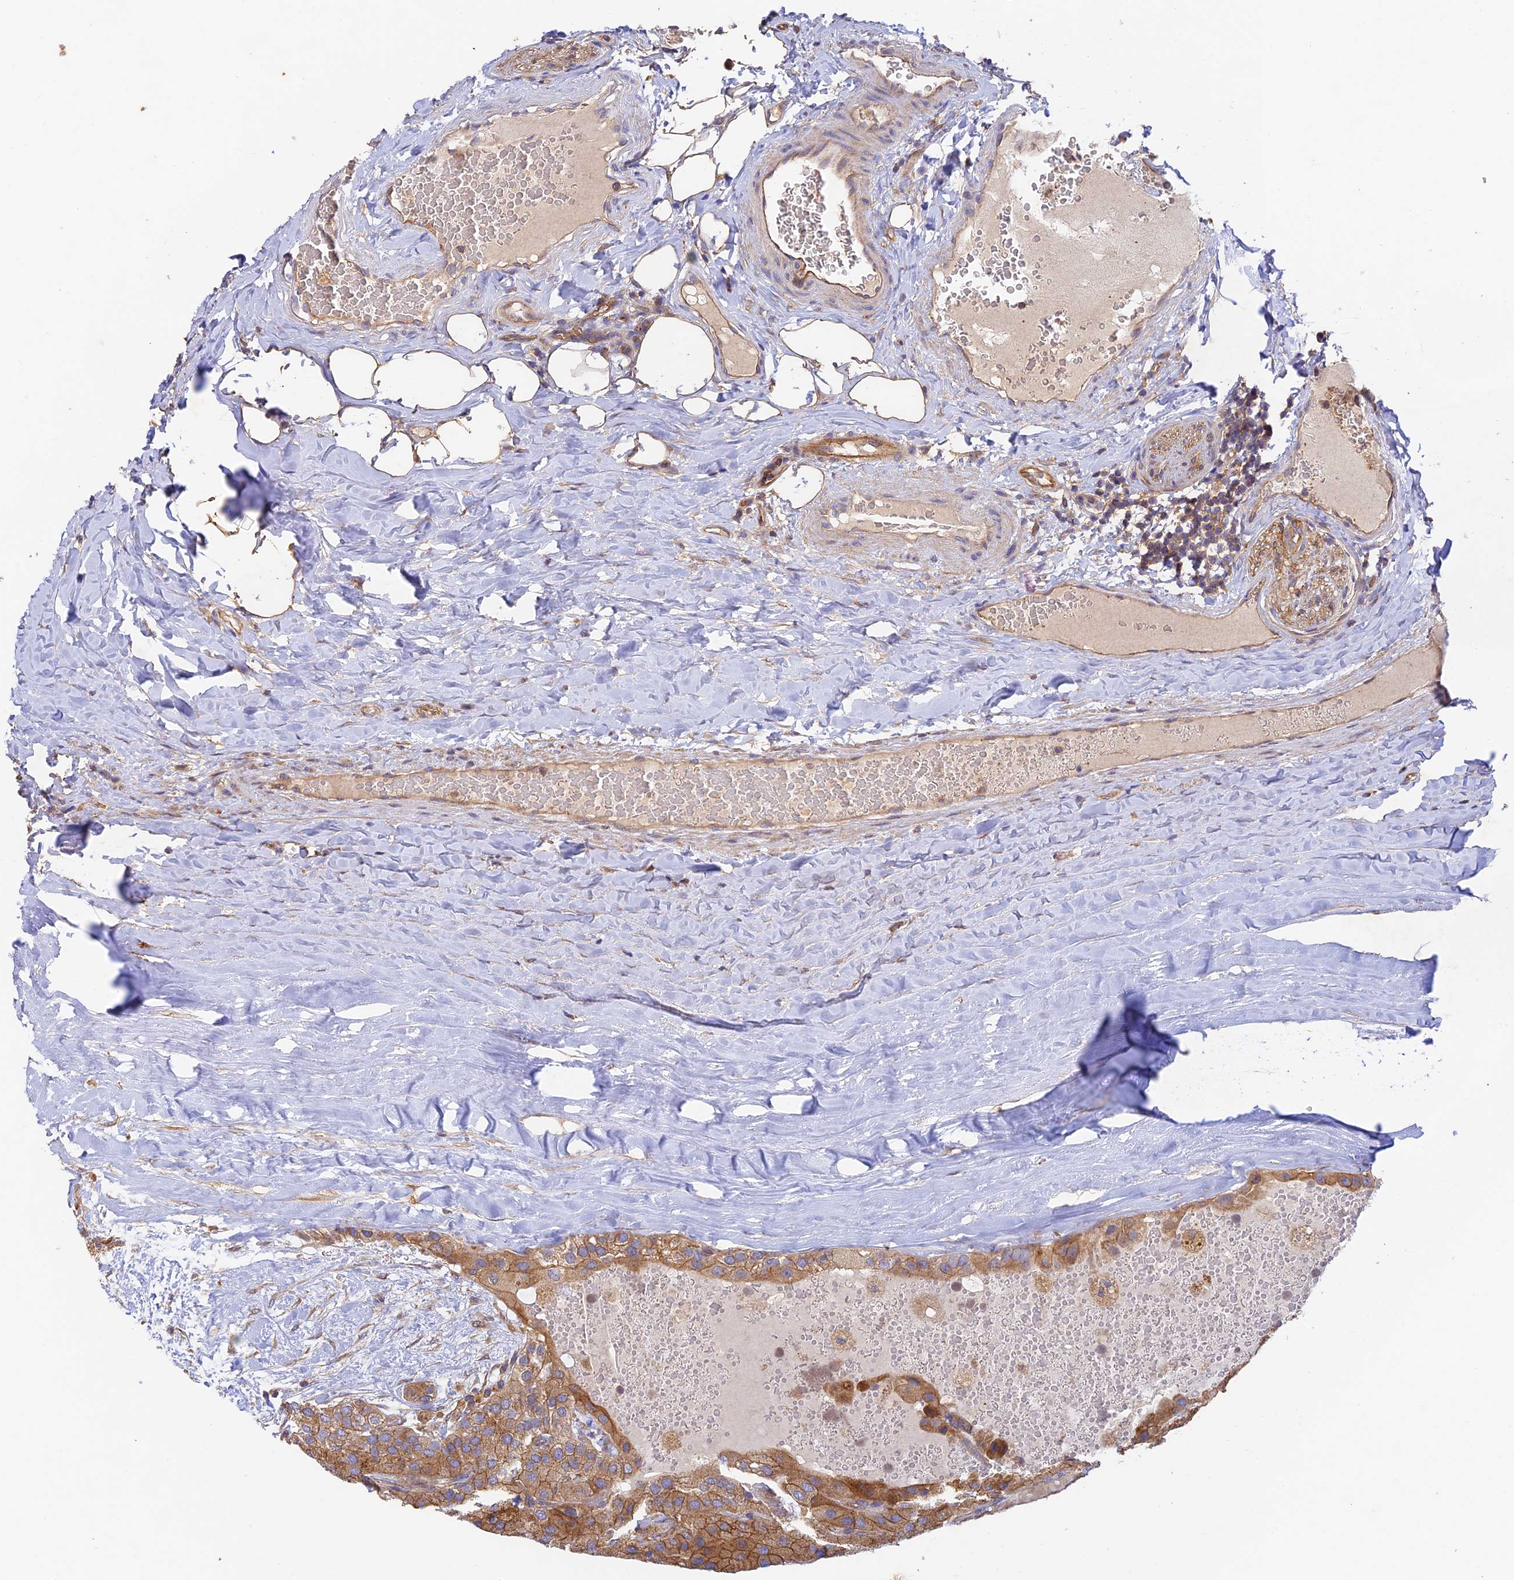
{"staining": {"intensity": "moderate", "quantity": ">75%", "location": "cytoplasmic/membranous"}, "tissue": "parathyroid gland", "cell_type": "Glandular cells", "image_type": "normal", "snomed": [{"axis": "morphology", "description": "Normal tissue, NOS"}, {"axis": "morphology", "description": "Adenoma, NOS"}, {"axis": "topography", "description": "Parathyroid gland"}], "caption": "An immunohistochemistry image of benign tissue is shown. Protein staining in brown highlights moderate cytoplasmic/membranous positivity in parathyroid gland within glandular cells. The staining was performed using DAB to visualize the protein expression in brown, while the nuclei were stained in blue with hematoxylin (Magnification: 20x).", "gene": "MYO9A", "patient": {"sex": "female", "age": 86}}